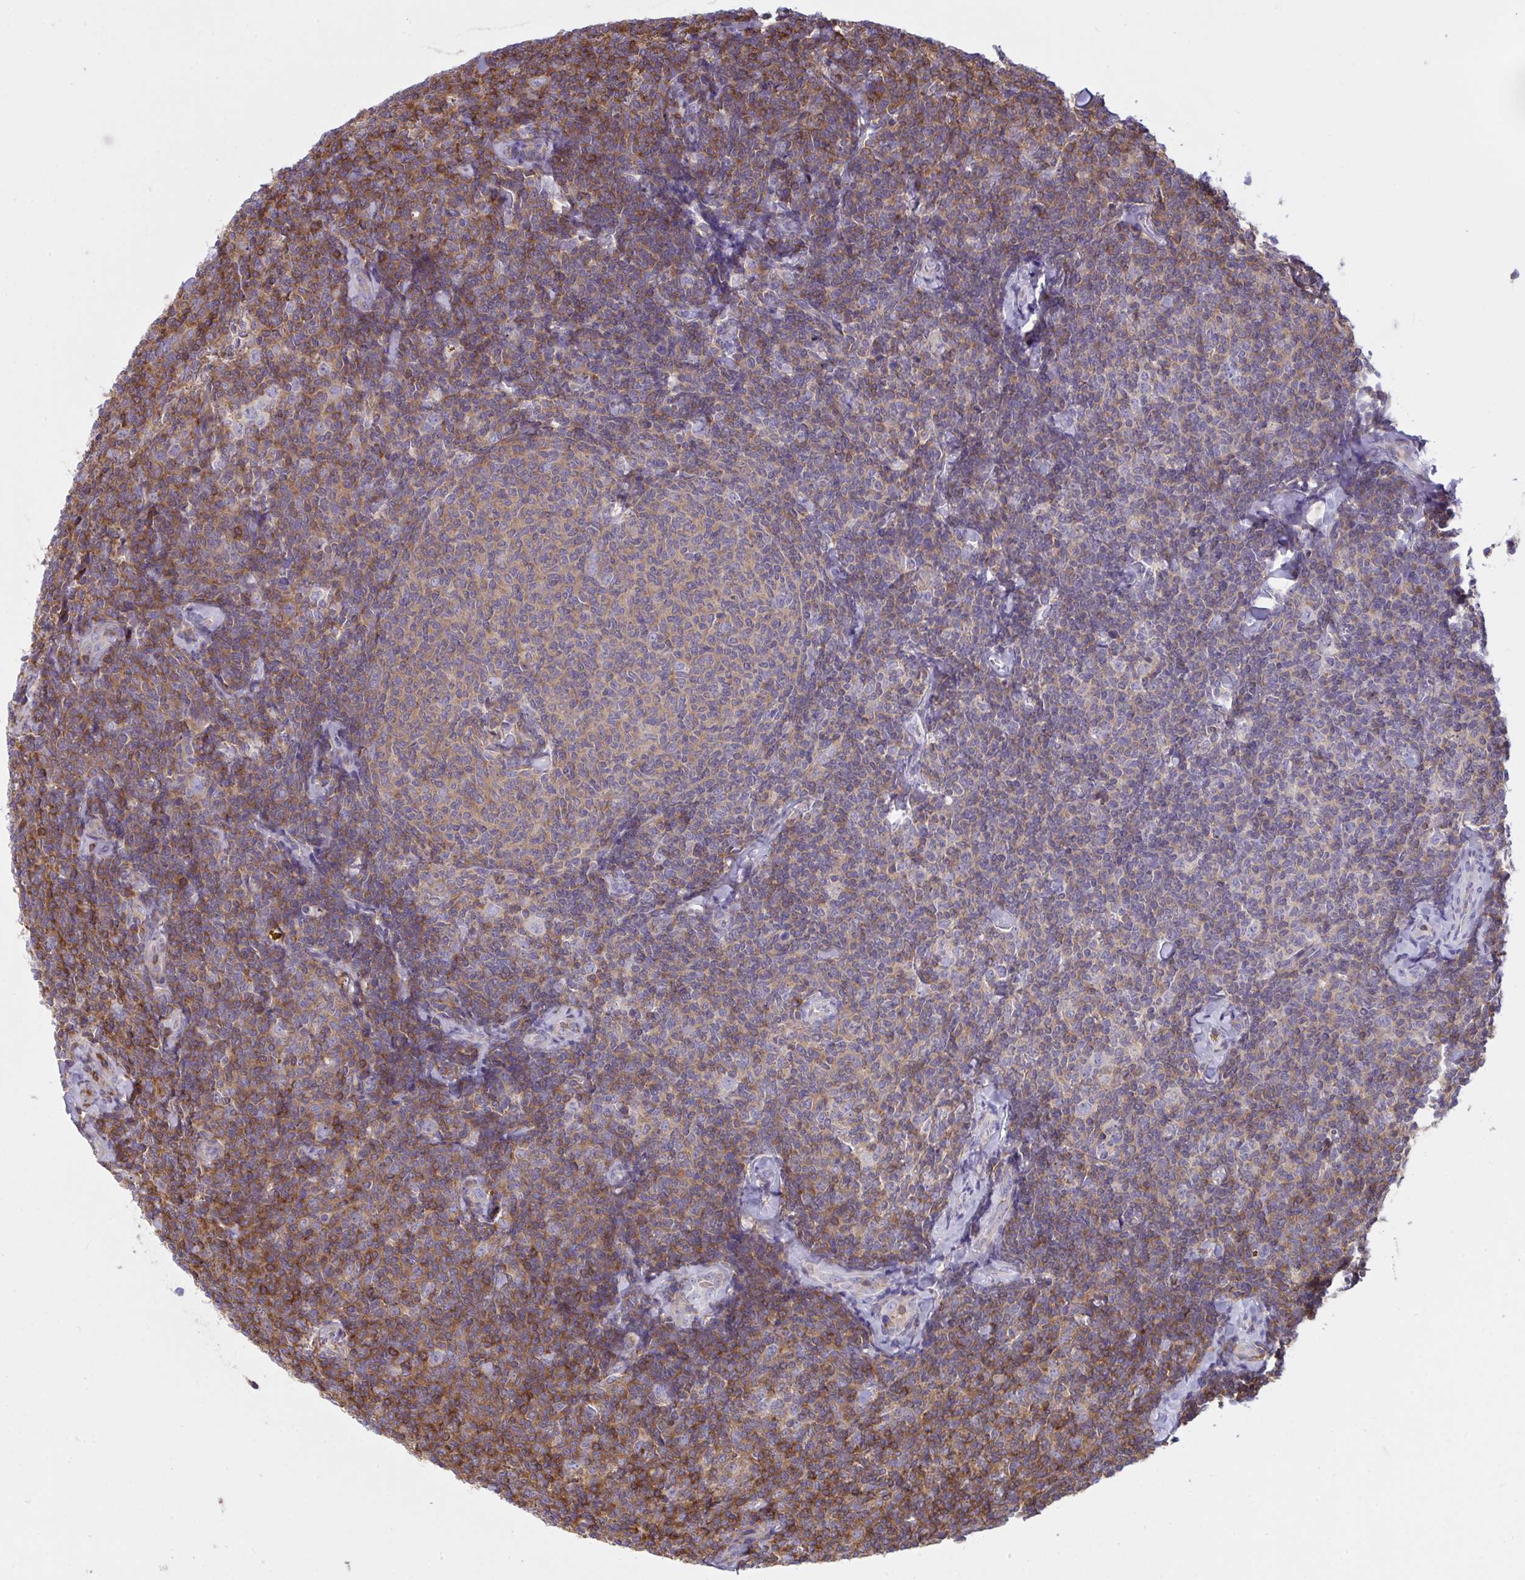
{"staining": {"intensity": "moderate", "quantity": "25%-75%", "location": "cytoplasmic/membranous"}, "tissue": "lymphoma", "cell_type": "Tumor cells", "image_type": "cancer", "snomed": [{"axis": "morphology", "description": "Malignant lymphoma, non-Hodgkin's type, Low grade"}, {"axis": "topography", "description": "Lymph node"}], "caption": "An immunohistochemistry (IHC) photomicrograph of neoplastic tissue is shown. Protein staining in brown labels moderate cytoplasmic/membranous positivity in low-grade malignant lymphoma, non-Hodgkin's type within tumor cells.", "gene": "TSC22D3", "patient": {"sex": "female", "age": 56}}